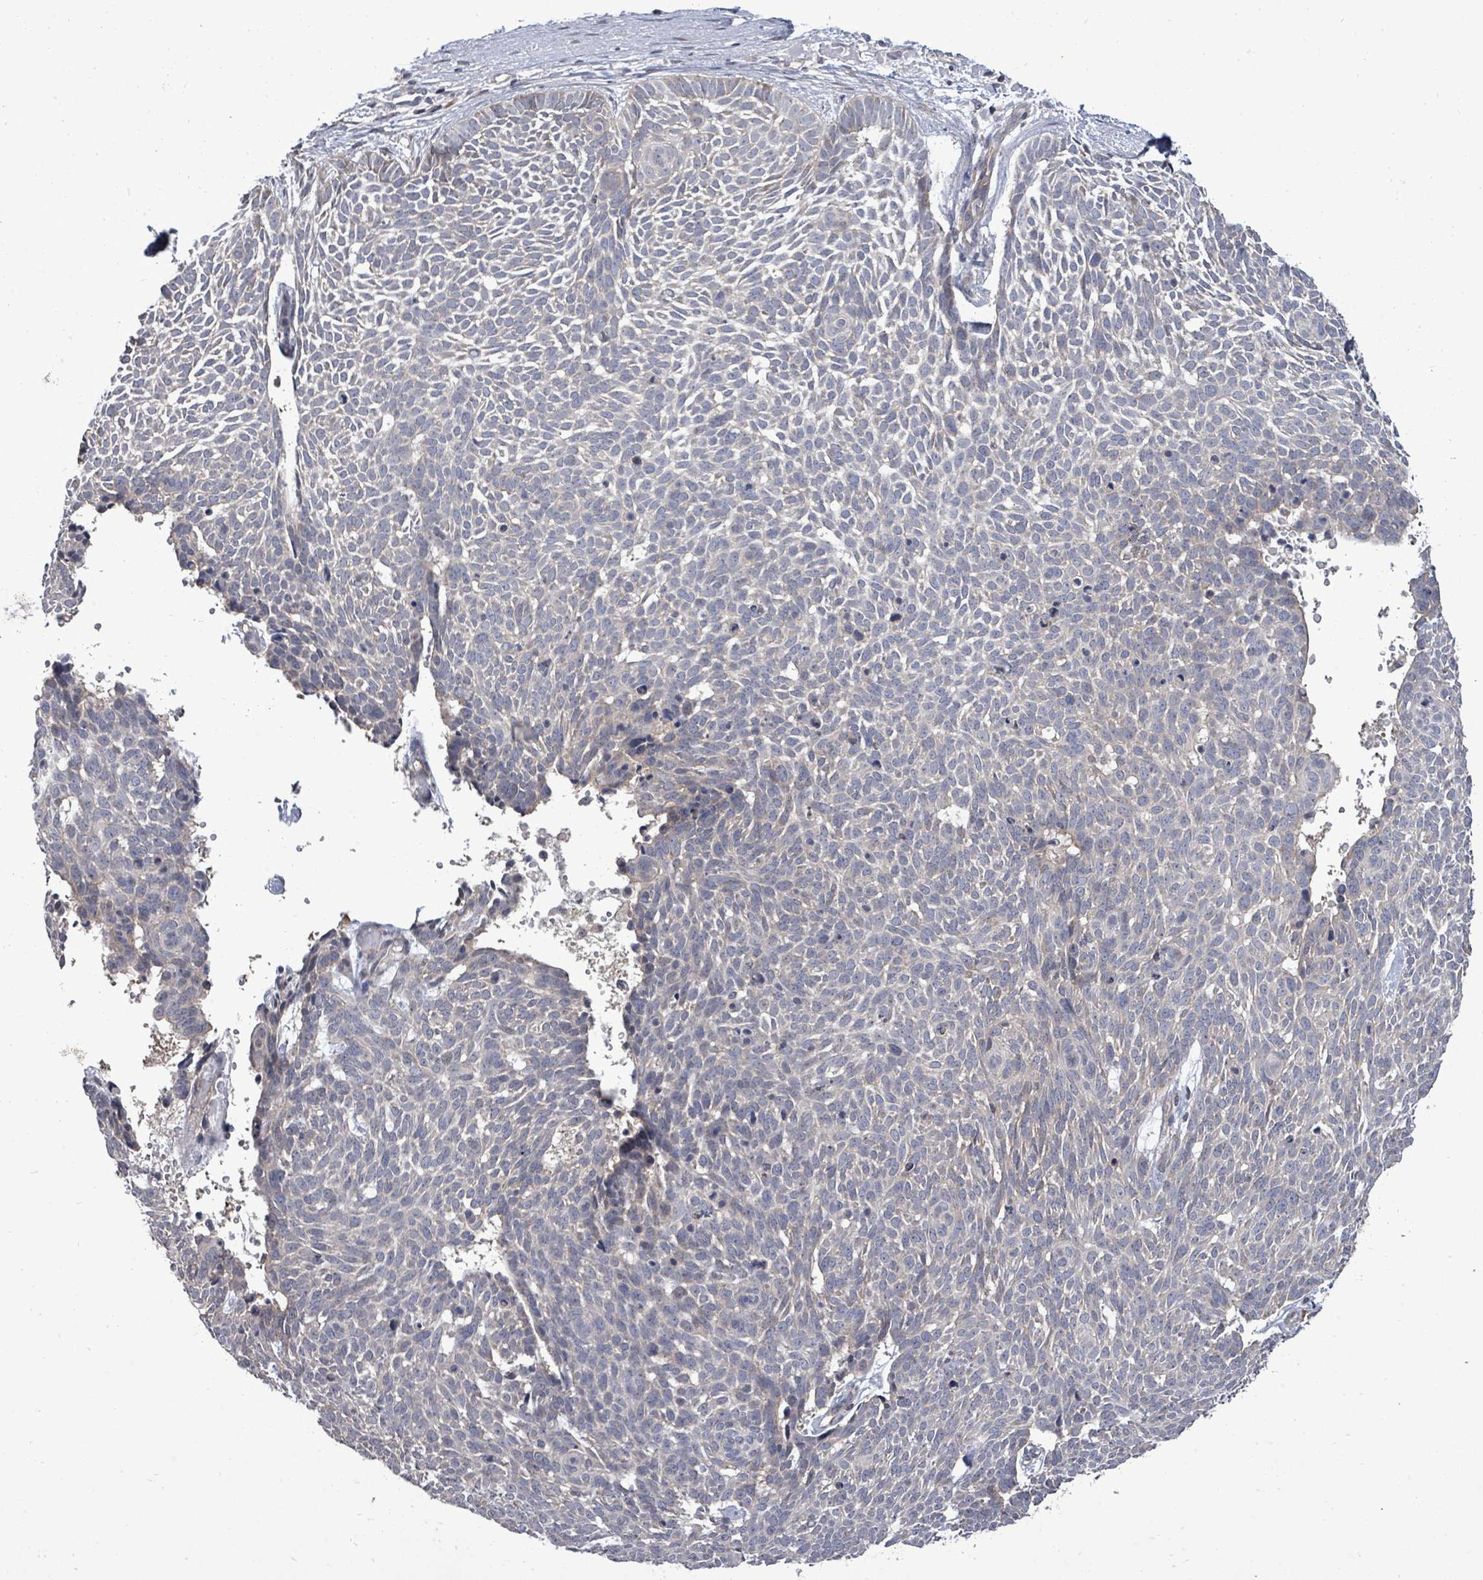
{"staining": {"intensity": "negative", "quantity": "none", "location": "none"}, "tissue": "skin cancer", "cell_type": "Tumor cells", "image_type": "cancer", "snomed": [{"axis": "morphology", "description": "Basal cell carcinoma"}, {"axis": "topography", "description": "Skin"}], "caption": "Image shows no significant protein positivity in tumor cells of skin basal cell carcinoma.", "gene": "POMGNT2", "patient": {"sex": "male", "age": 61}}